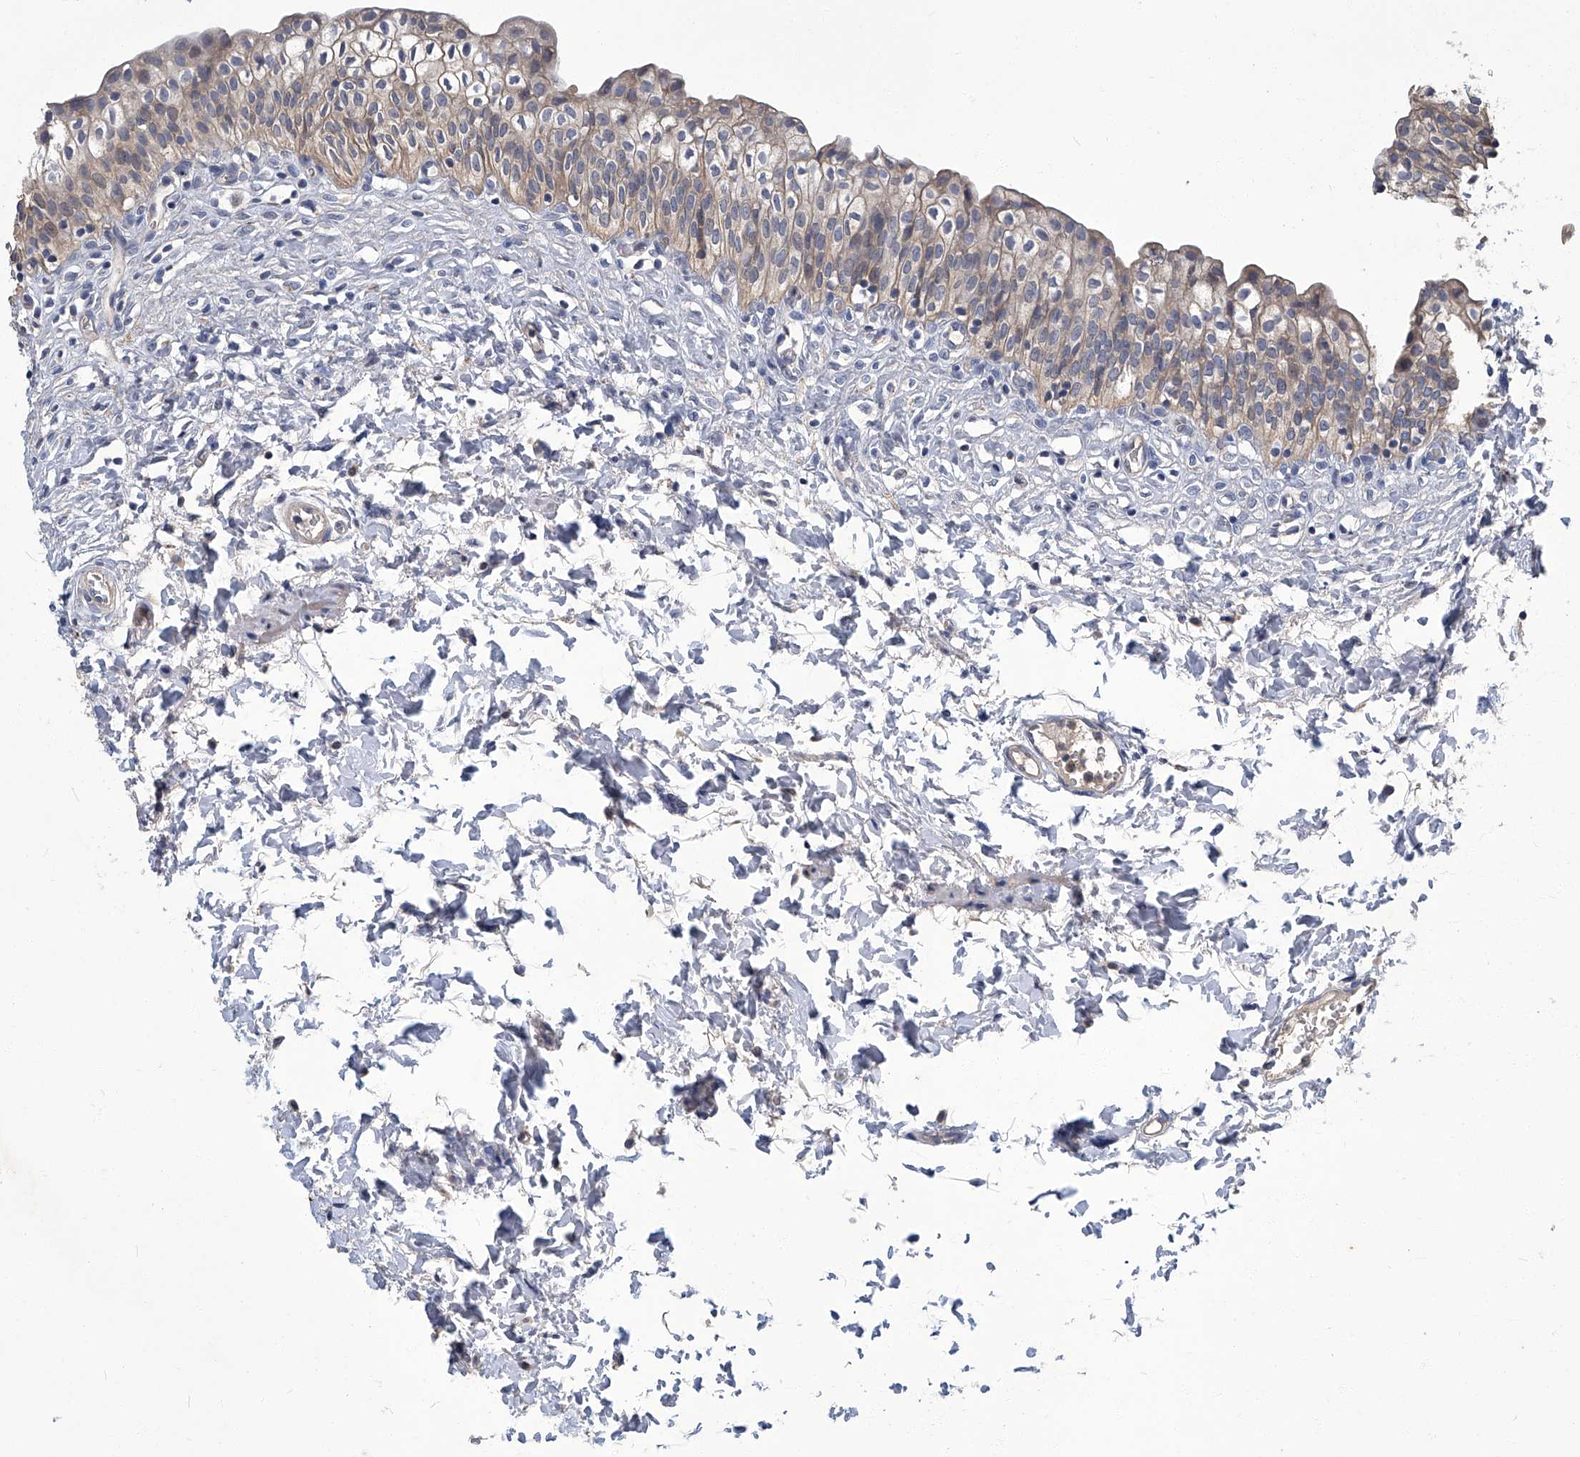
{"staining": {"intensity": "weak", "quantity": "<25%", "location": "cytoplasmic/membranous"}, "tissue": "urinary bladder", "cell_type": "Urothelial cells", "image_type": "normal", "snomed": [{"axis": "morphology", "description": "Normal tissue, NOS"}, {"axis": "topography", "description": "Urinary bladder"}], "caption": "This is a histopathology image of IHC staining of benign urinary bladder, which shows no staining in urothelial cells.", "gene": "TGFBR1", "patient": {"sex": "male", "age": 55}}